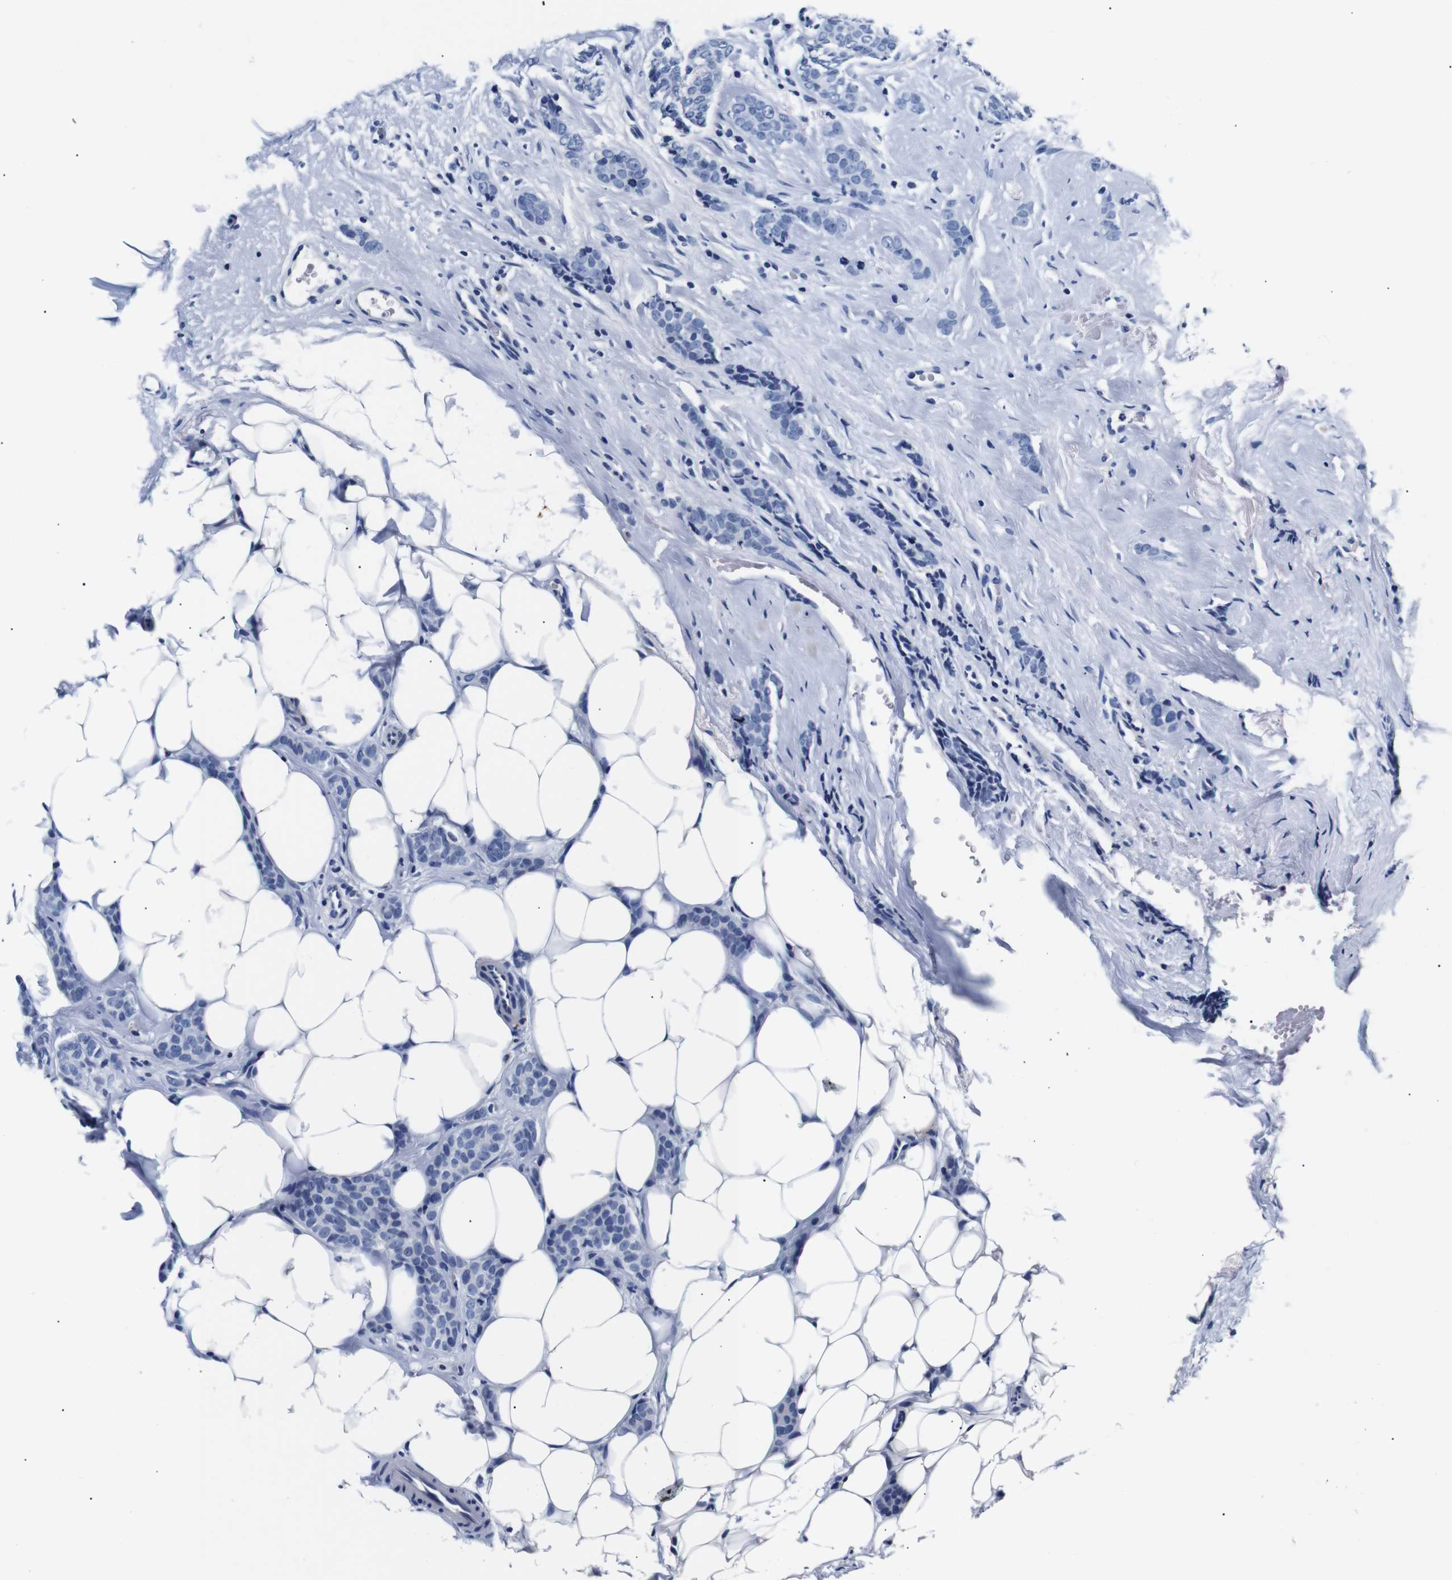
{"staining": {"intensity": "negative", "quantity": "none", "location": "none"}, "tissue": "breast cancer", "cell_type": "Tumor cells", "image_type": "cancer", "snomed": [{"axis": "morphology", "description": "Lobular carcinoma"}, {"axis": "topography", "description": "Skin"}, {"axis": "topography", "description": "Breast"}], "caption": "Immunohistochemical staining of human breast cancer exhibits no significant expression in tumor cells.", "gene": "GAP43", "patient": {"sex": "female", "age": 46}}